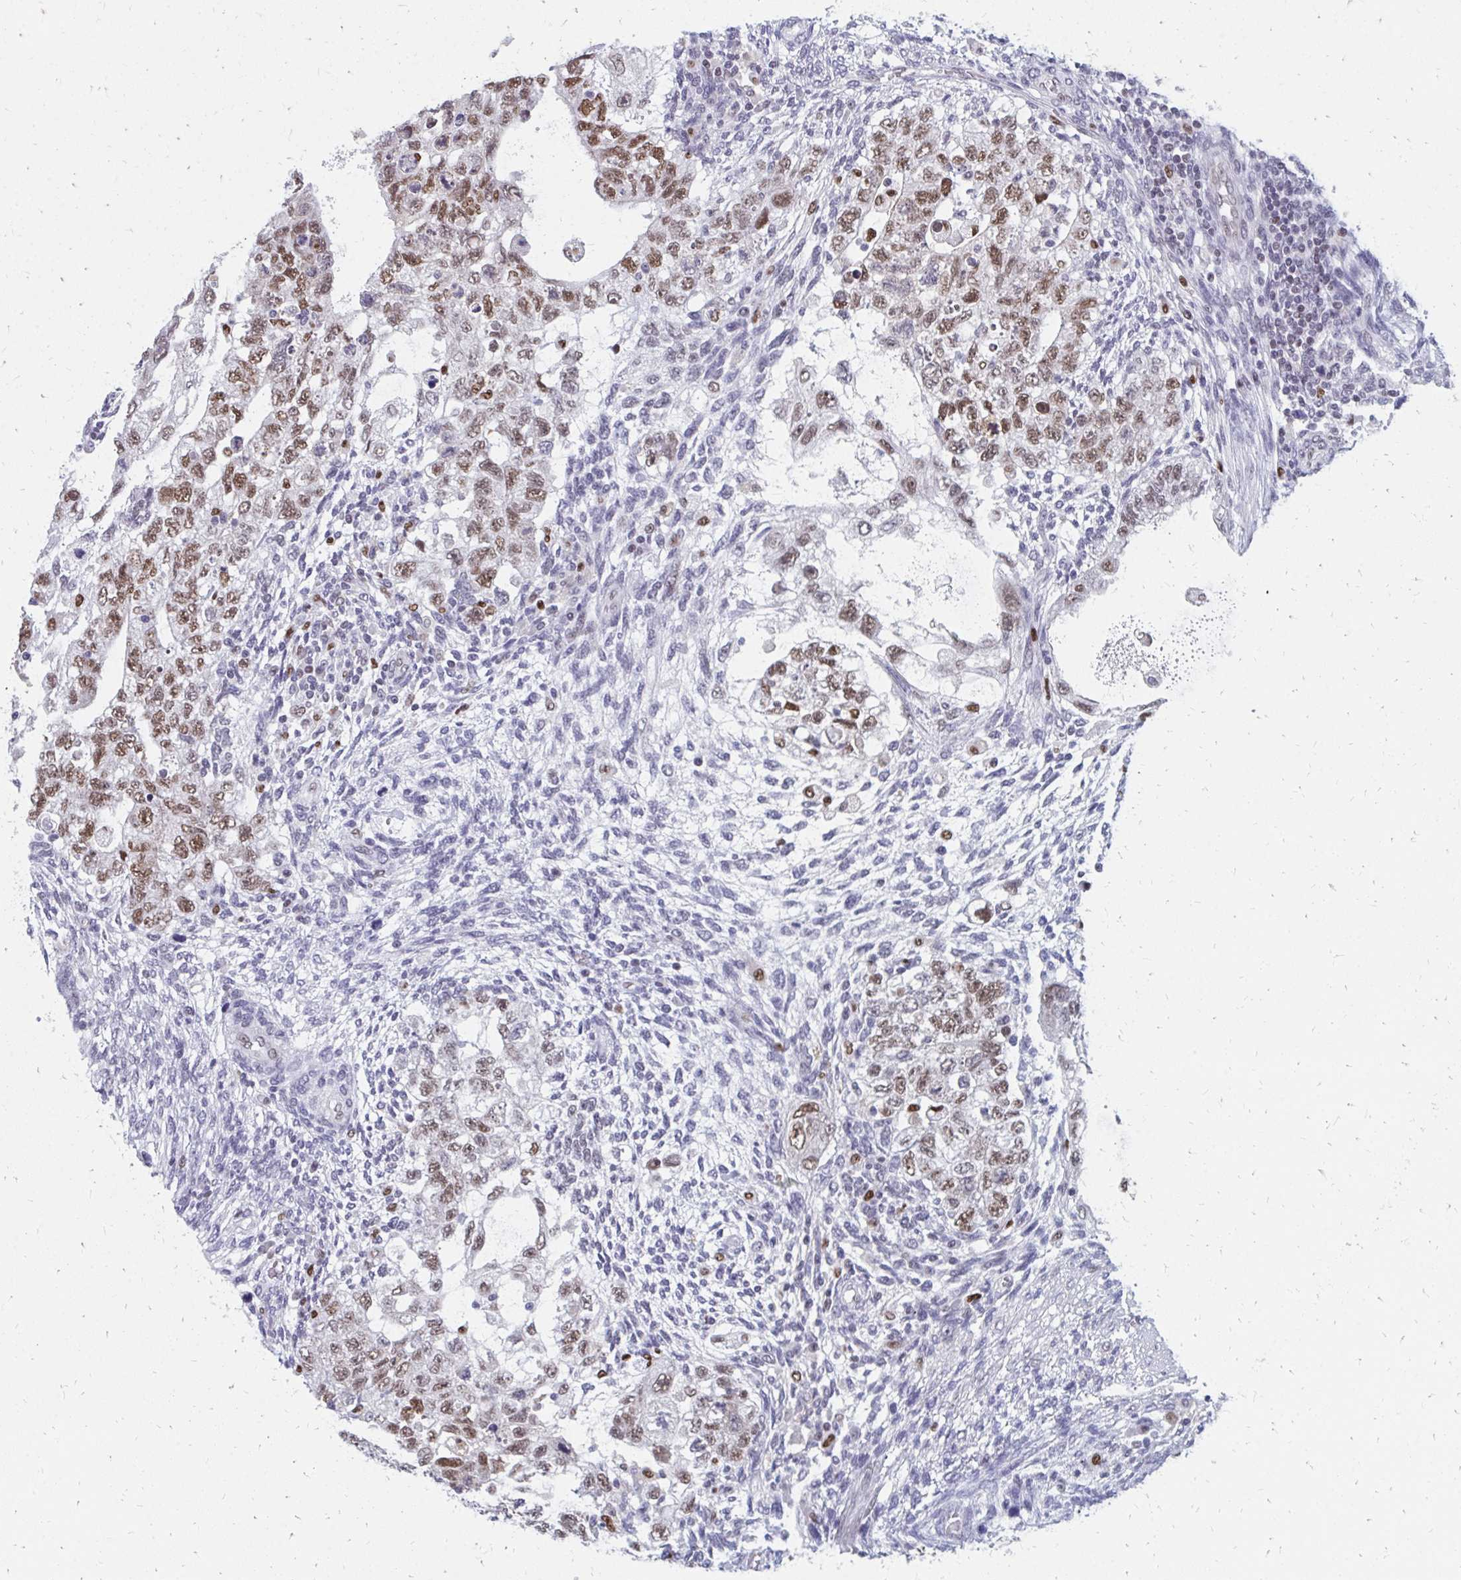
{"staining": {"intensity": "moderate", "quantity": ">75%", "location": "nuclear"}, "tissue": "testis cancer", "cell_type": "Tumor cells", "image_type": "cancer", "snomed": [{"axis": "morphology", "description": "Normal tissue, NOS"}, {"axis": "morphology", "description": "Carcinoma, Embryonal, NOS"}, {"axis": "topography", "description": "Testis"}], "caption": "Testis cancer stained with IHC reveals moderate nuclear staining in approximately >75% of tumor cells.", "gene": "PLK3", "patient": {"sex": "male", "age": 36}}